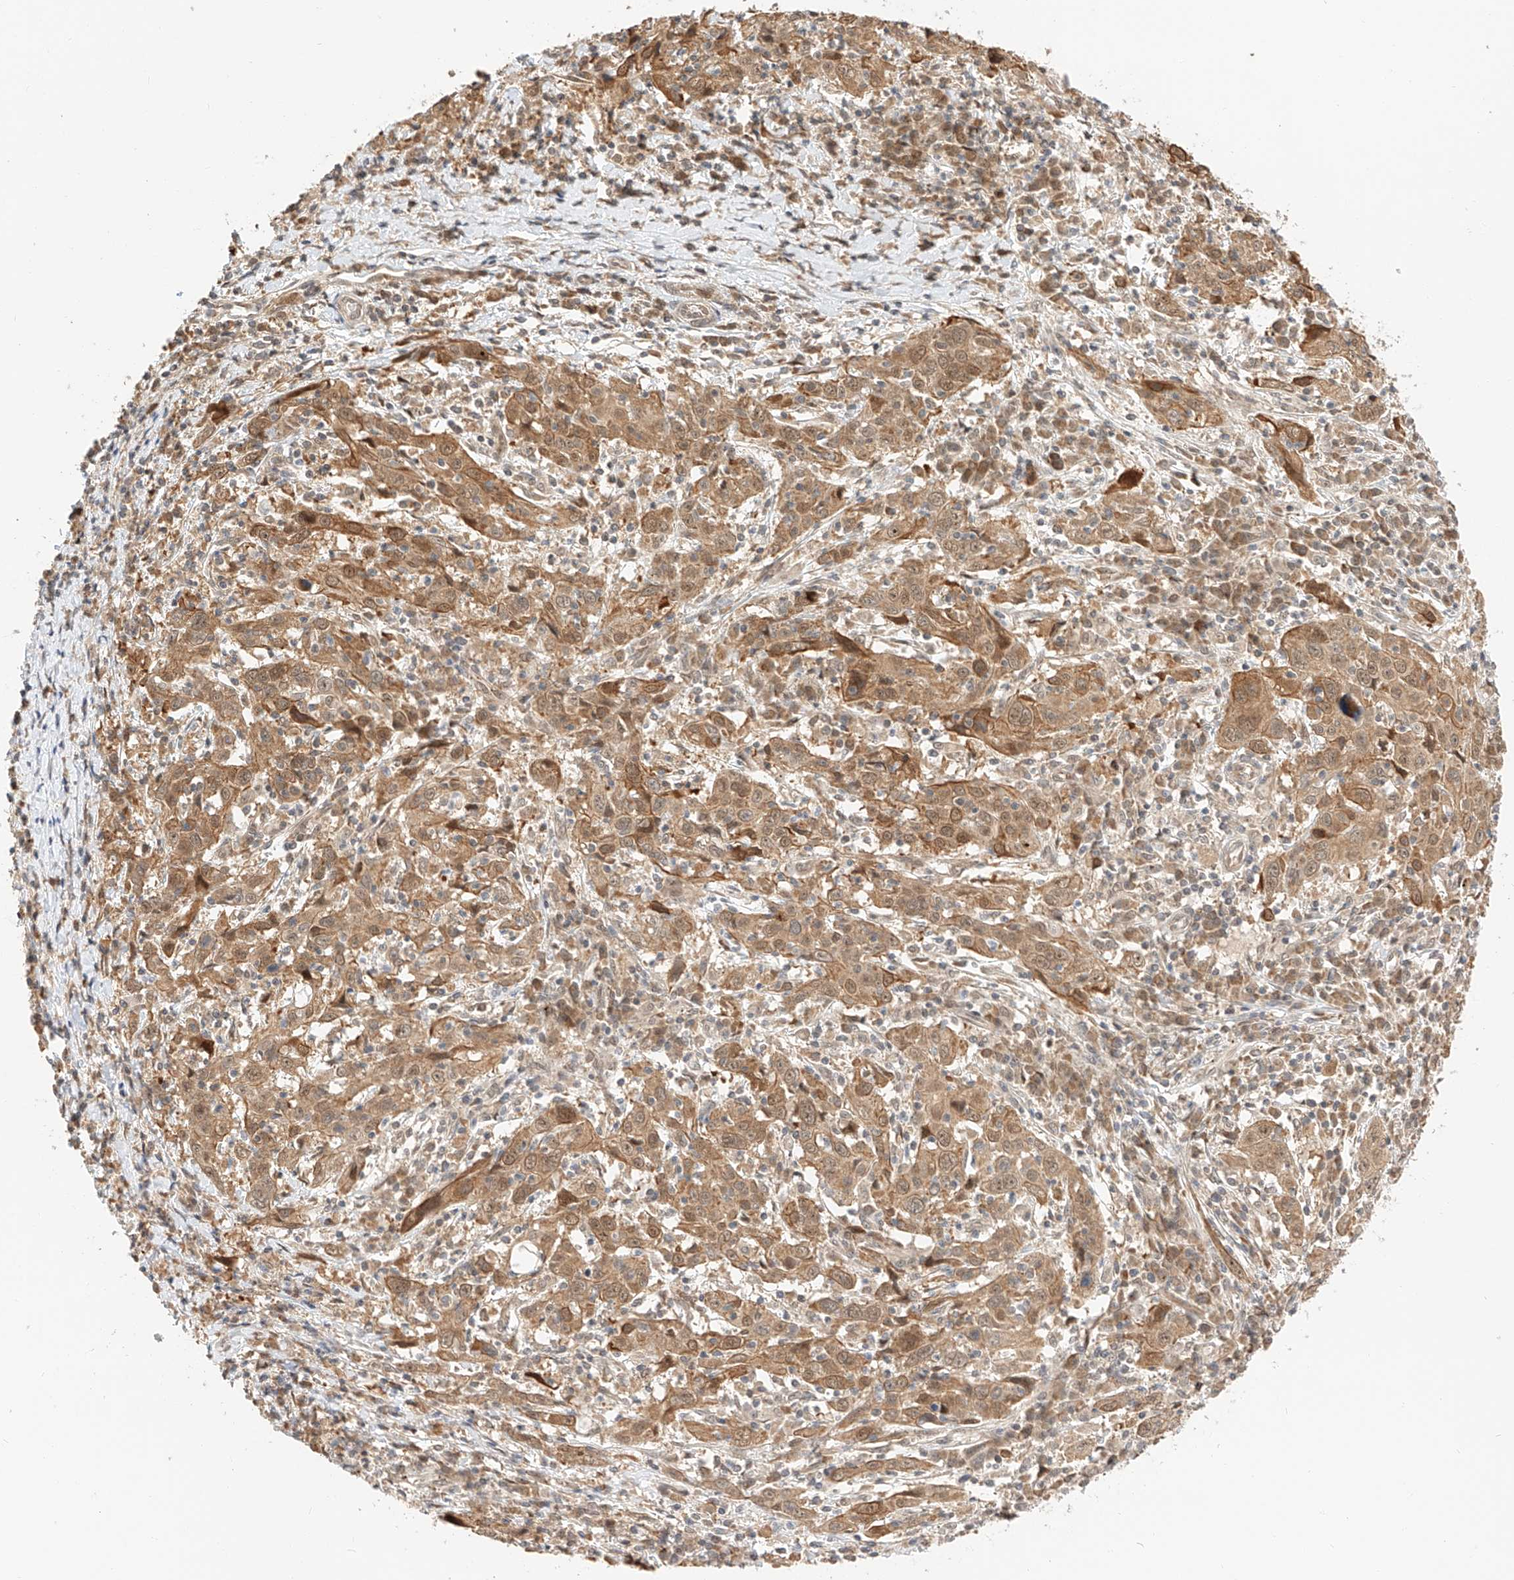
{"staining": {"intensity": "moderate", "quantity": ">75%", "location": "cytoplasmic/membranous,nuclear"}, "tissue": "cervical cancer", "cell_type": "Tumor cells", "image_type": "cancer", "snomed": [{"axis": "morphology", "description": "Squamous cell carcinoma, NOS"}, {"axis": "topography", "description": "Cervix"}], "caption": "DAB (3,3'-diaminobenzidine) immunohistochemical staining of human cervical cancer reveals moderate cytoplasmic/membranous and nuclear protein expression in about >75% of tumor cells.", "gene": "EIF4H", "patient": {"sex": "female", "age": 46}}